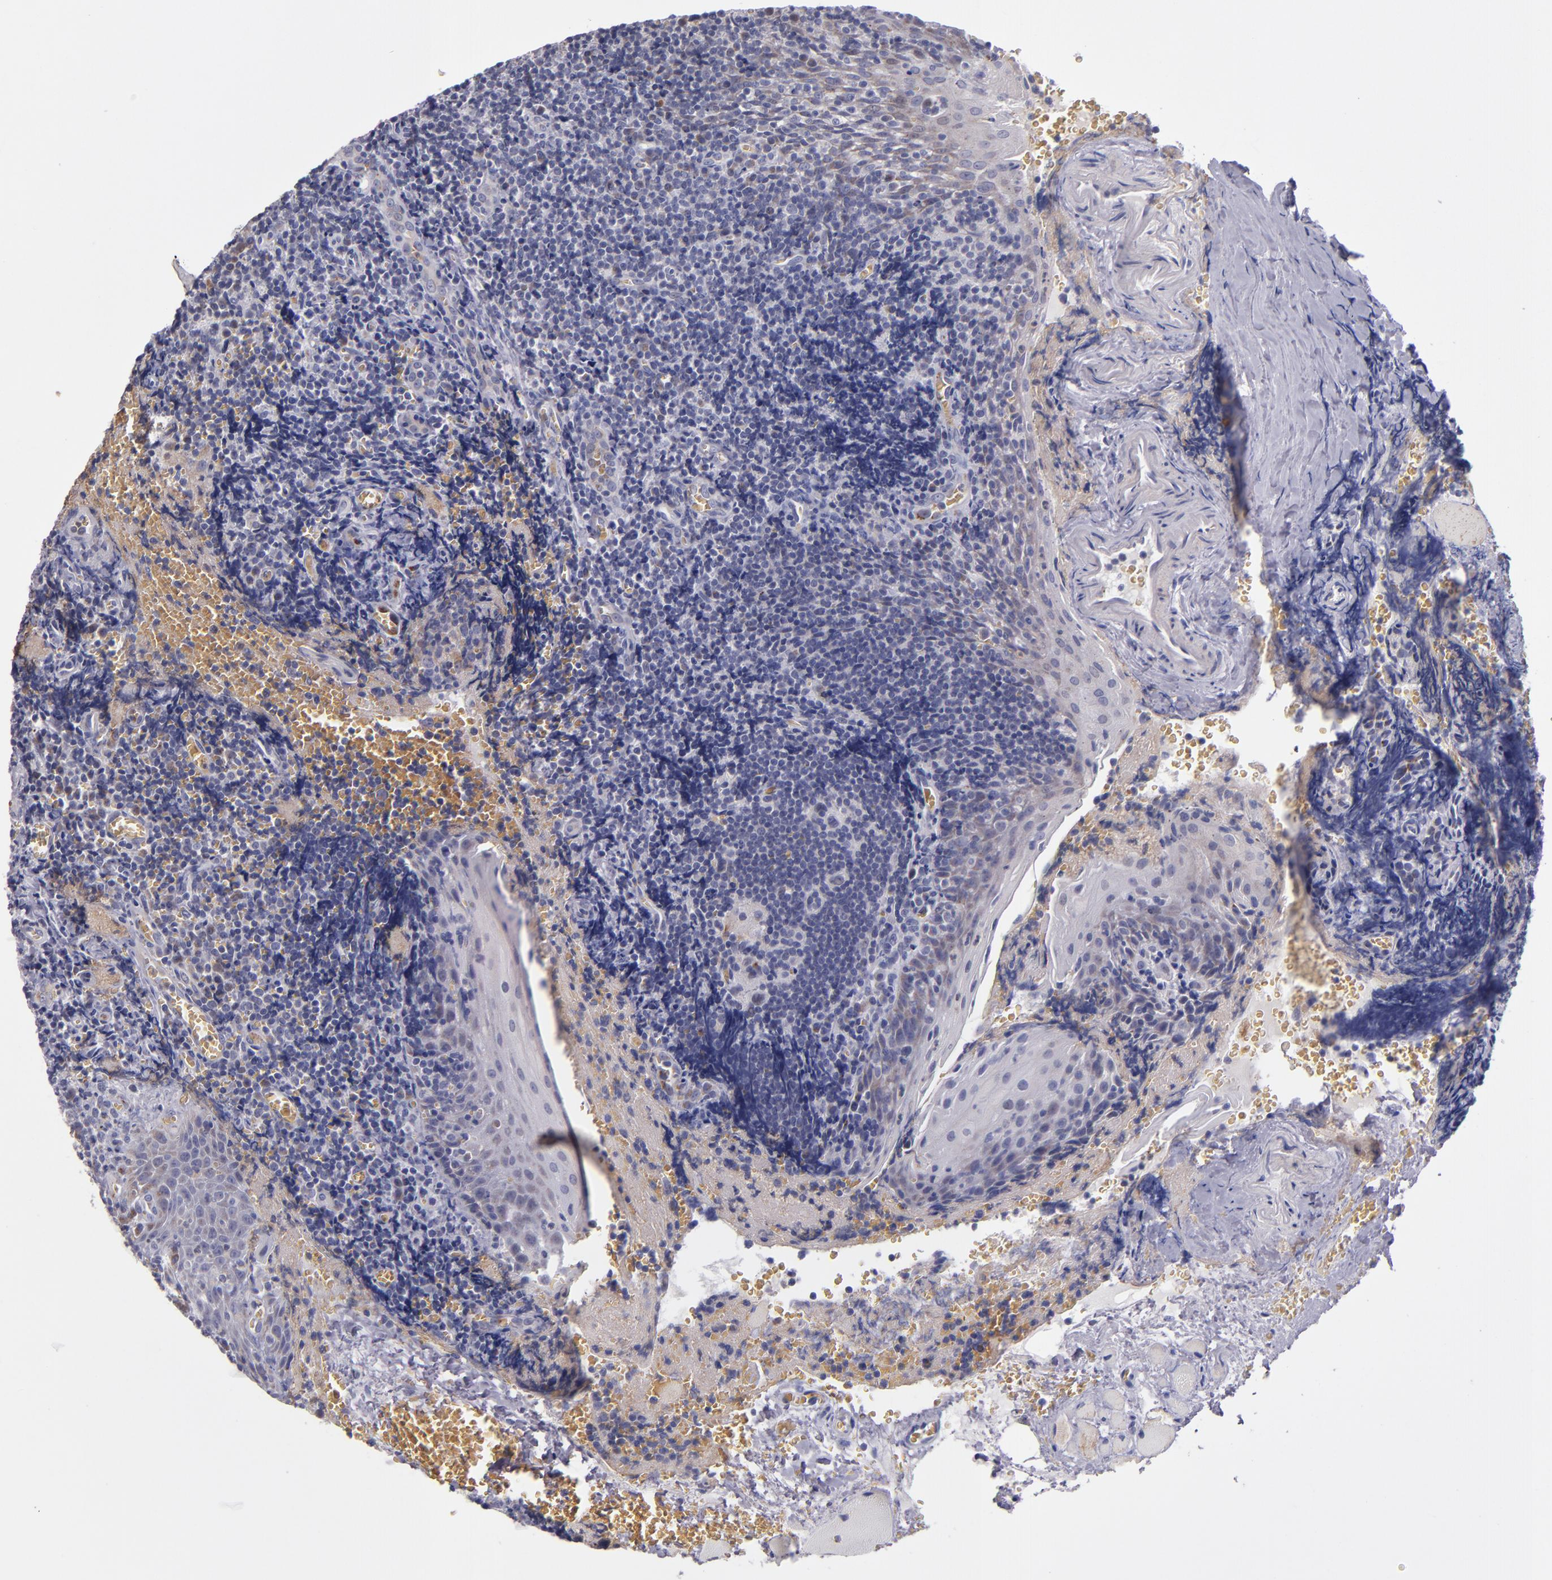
{"staining": {"intensity": "weak", "quantity": "<25%", "location": "cytoplasmic/membranous"}, "tissue": "tonsil", "cell_type": "Germinal center cells", "image_type": "normal", "snomed": [{"axis": "morphology", "description": "Normal tissue, NOS"}, {"axis": "topography", "description": "Tonsil"}], "caption": "DAB immunohistochemical staining of normal human tonsil displays no significant staining in germinal center cells. Brightfield microscopy of immunohistochemistry stained with DAB (brown) and hematoxylin (blue), captured at high magnification.", "gene": "RAB41", "patient": {"sex": "male", "age": 20}}